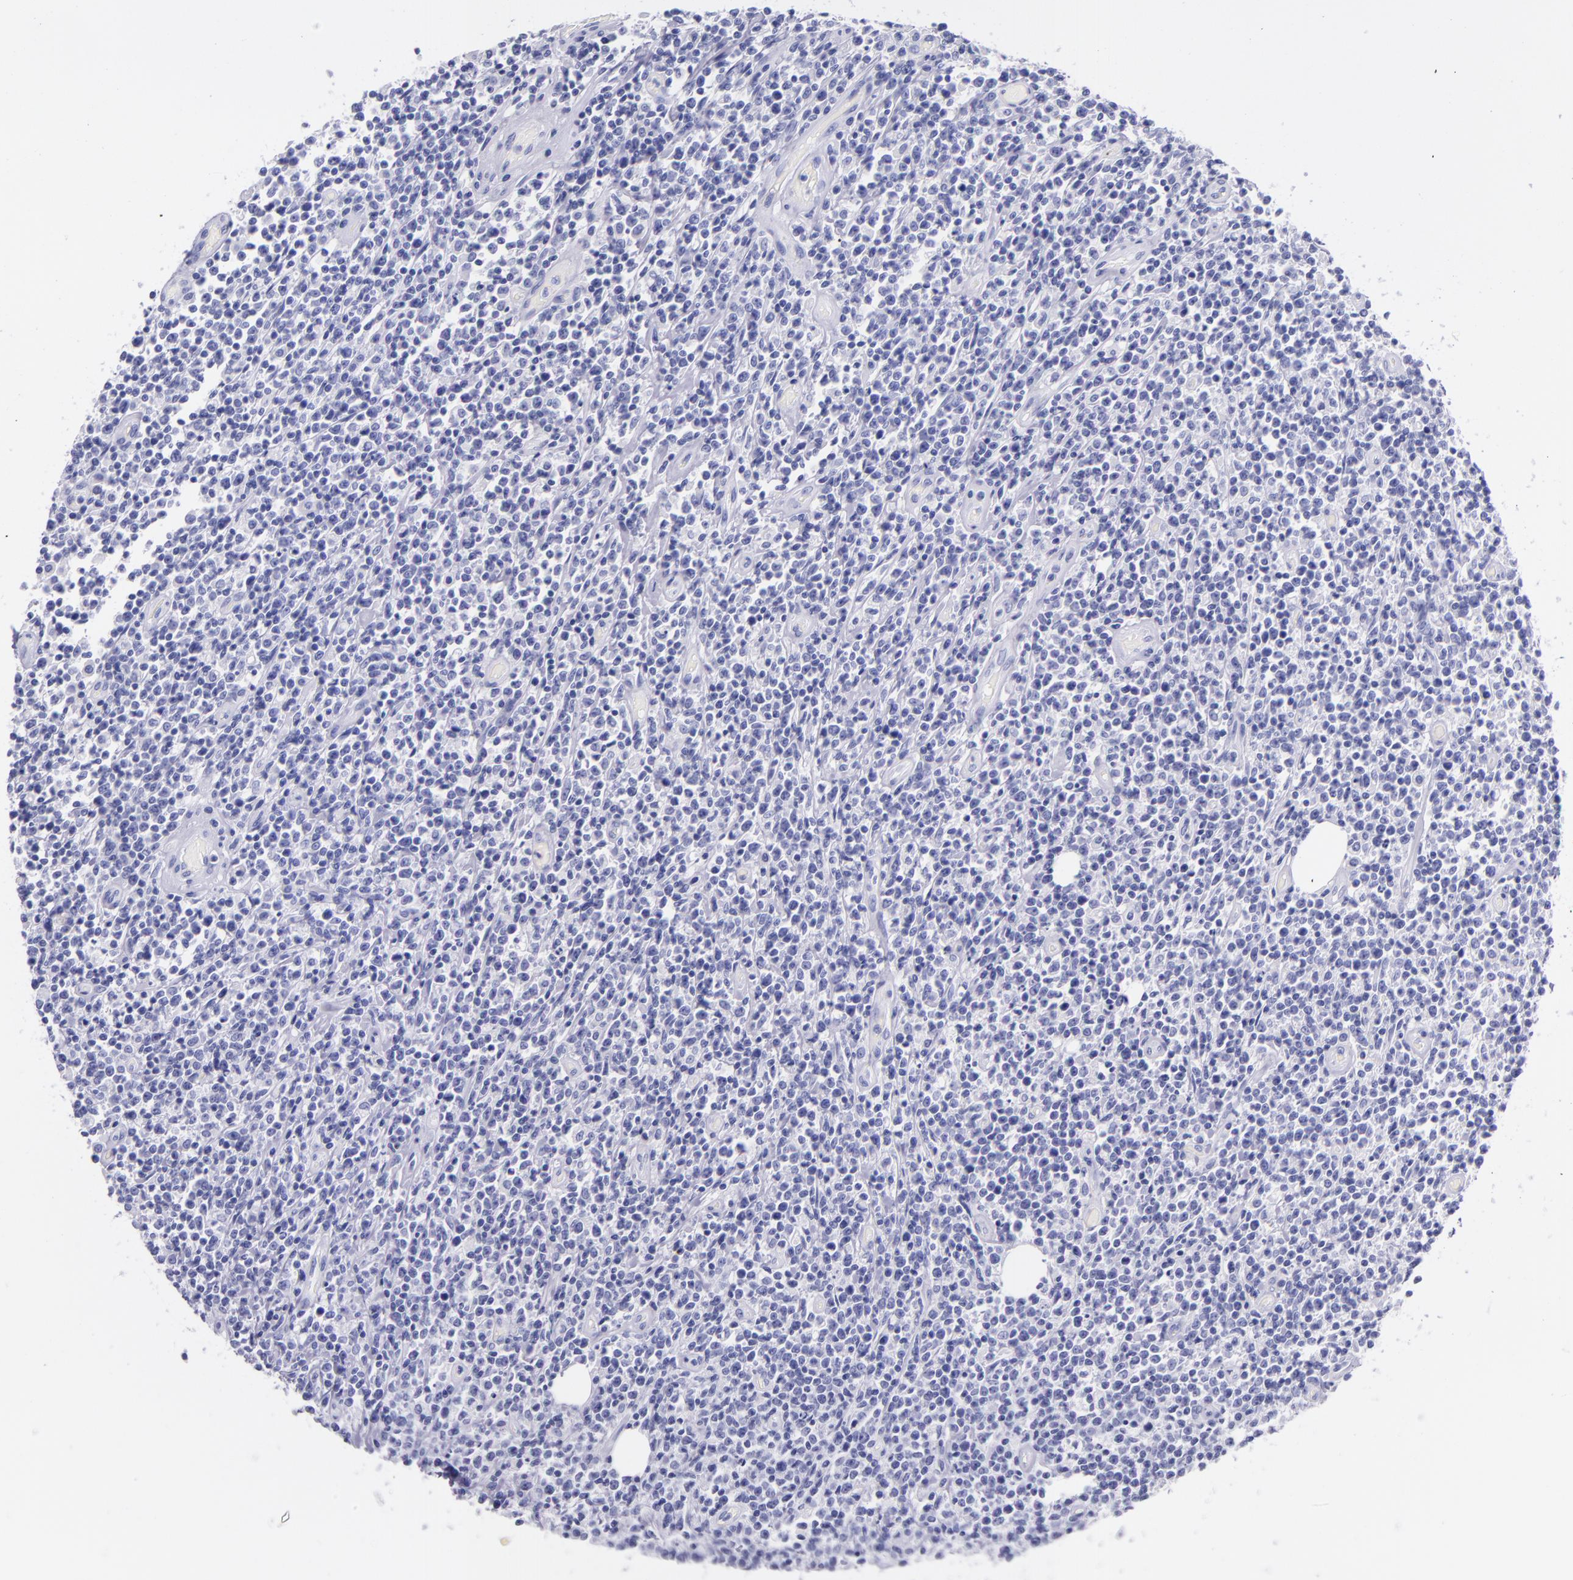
{"staining": {"intensity": "negative", "quantity": "none", "location": "none"}, "tissue": "lymphoma", "cell_type": "Tumor cells", "image_type": "cancer", "snomed": [{"axis": "morphology", "description": "Malignant lymphoma, non-Hodgkin's type, High grade"}, {"axis": "topography", "description": "Colon"}], "caption": "Immunohistochemistry photomicrograph of neoplastic tissue: human high-grade malignant lymphoma, non-Hodgkin's type stained with DAB exhibits no significant protein positivity in tumor cells.", "gene": "SFTPB", "patient": {"sex": "male", "age": 82}}